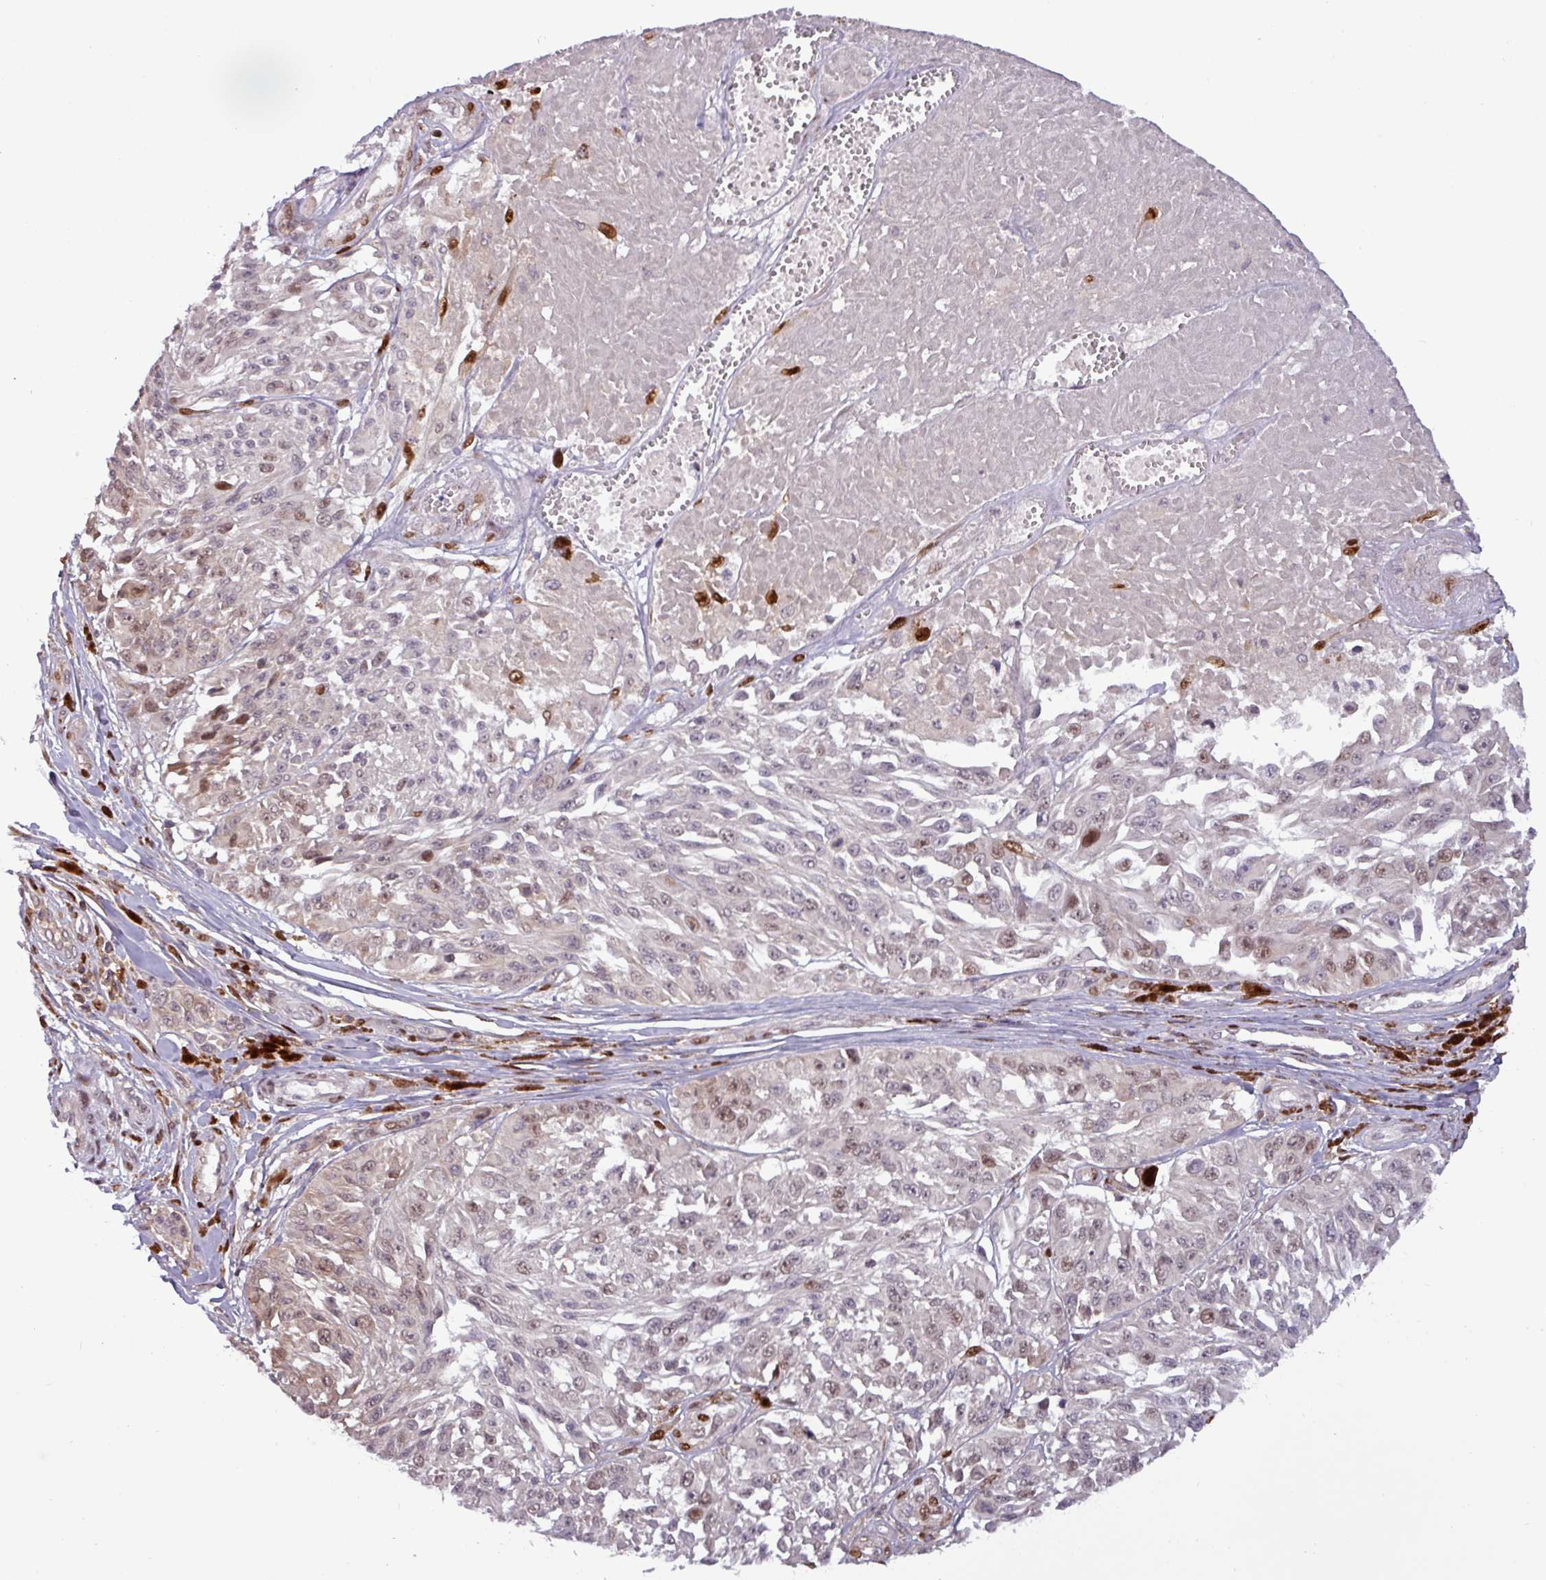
{"staining": {"intensity": "moderate", "quantity": "<25%", "location": "nuclear"}, "tissue": "melanoma", "cell_type": "Tumor cells", "image_type": "cancer", "snomed": [{"axis": "morphology", "description": "Malignant melanoma, NOS"}, {"axis": "topography", "description": "Skin"}], "caption": "IHC micrograph of neoplastic tissue: human malignant melanoma stained using IHC shows low levels of moderate protein expression localized specifically in the nuclear of tumor cells, appearing as a nuclear brown color.", "gene": "PRRX1", "patient": {"sex": "male", "age": 94}}